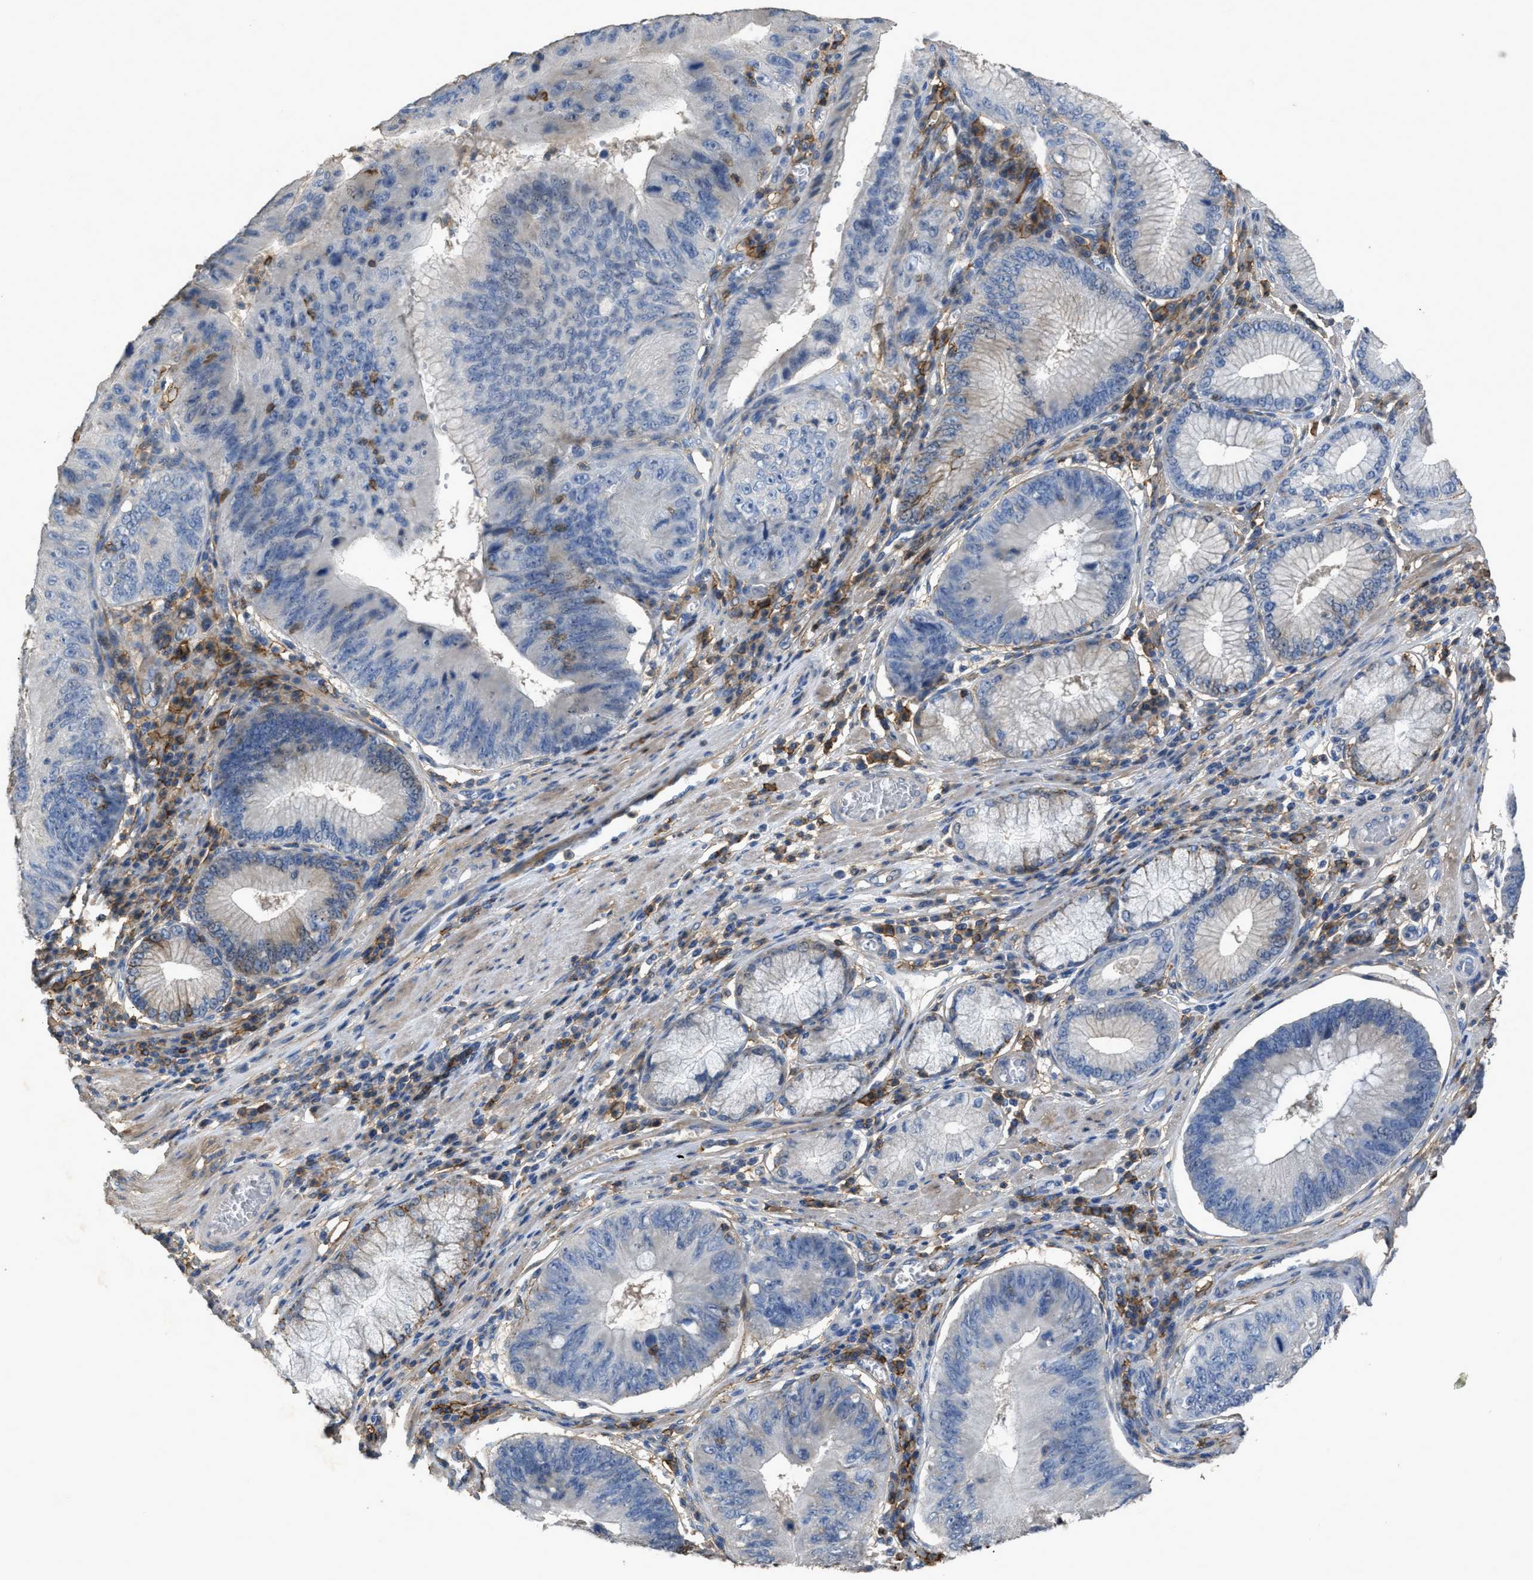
{"staining": {"intensity": "negative", "quantity": "none", "location": "none"}, "tissue": "stomach cancer", "cell_type": "Tumor cells", "image_type": "cancer", "snomed": [{"axis": "morphology", "description": "Adenocarcinoma, NOS"}, {"axis": "topography", "description": "Stomach"}], "caption": "Immunohistochemistry image of adenocarcinoma (stomach) stained for a protein (brown), which reveals no expression in tumor cells.", "gene": "OR51E1", "patient": {"sex": "male", "age": 59}}